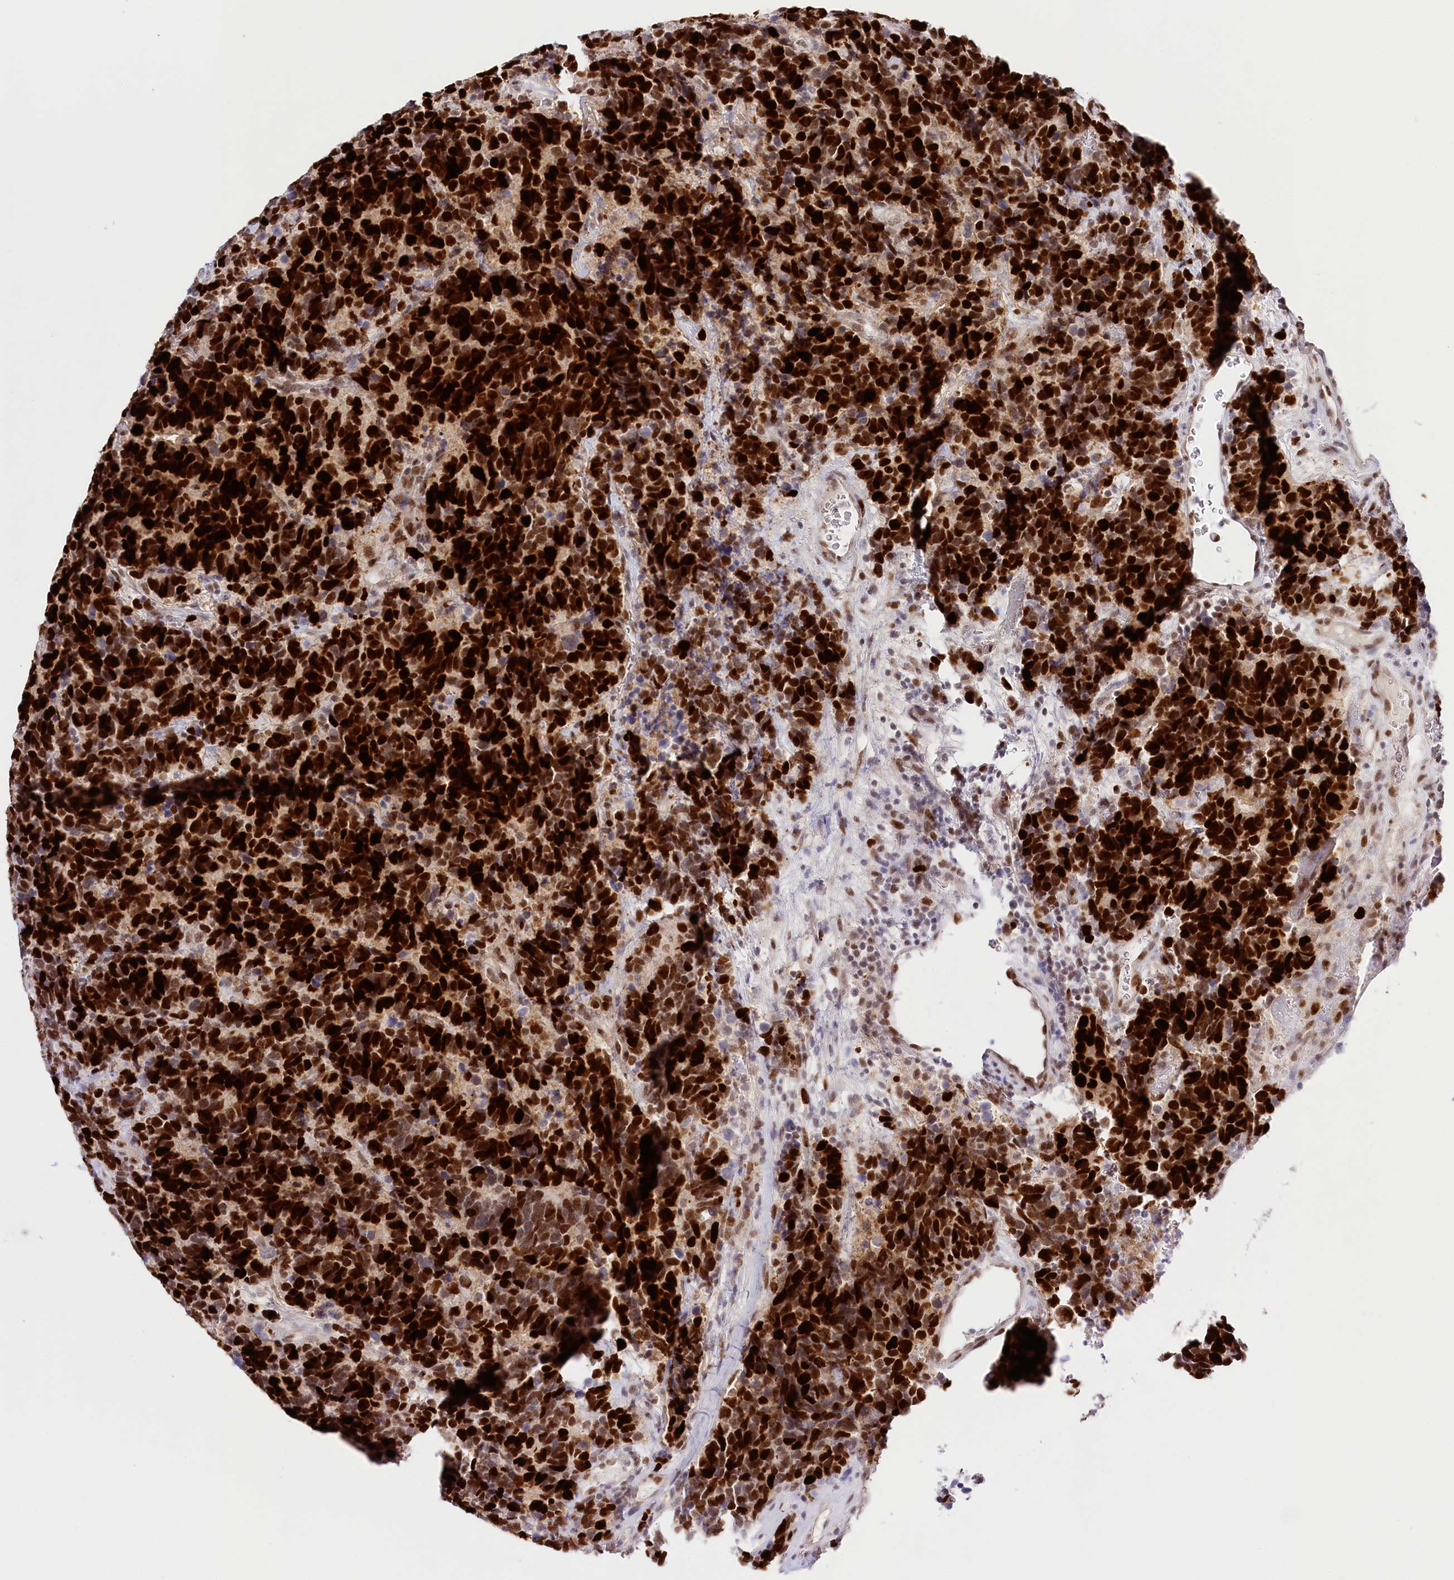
{"staining": {"intensity": "strong", "quantity": ">75%", "location": "nuclear"}, "tissue": "carcinoid", "cell_type": "Tumor cells", "image_type": "cancer", "snomed": [{"axis": "morphology", "description": "Carcinoma, NOS"}, {"axis": "morphology", "description": "Carcinoid, malignant, NOS"}, {"axis": "topography", "description": "Urinary bladder"}], "caption": "IHC micrograph of human carcinoma stained for a protein (brown), which exhibits high levels of strong nuclear staining in about >75% of tumor cells.", "gene": "TP53", "patient": {"sex": "male", "age": 57}}